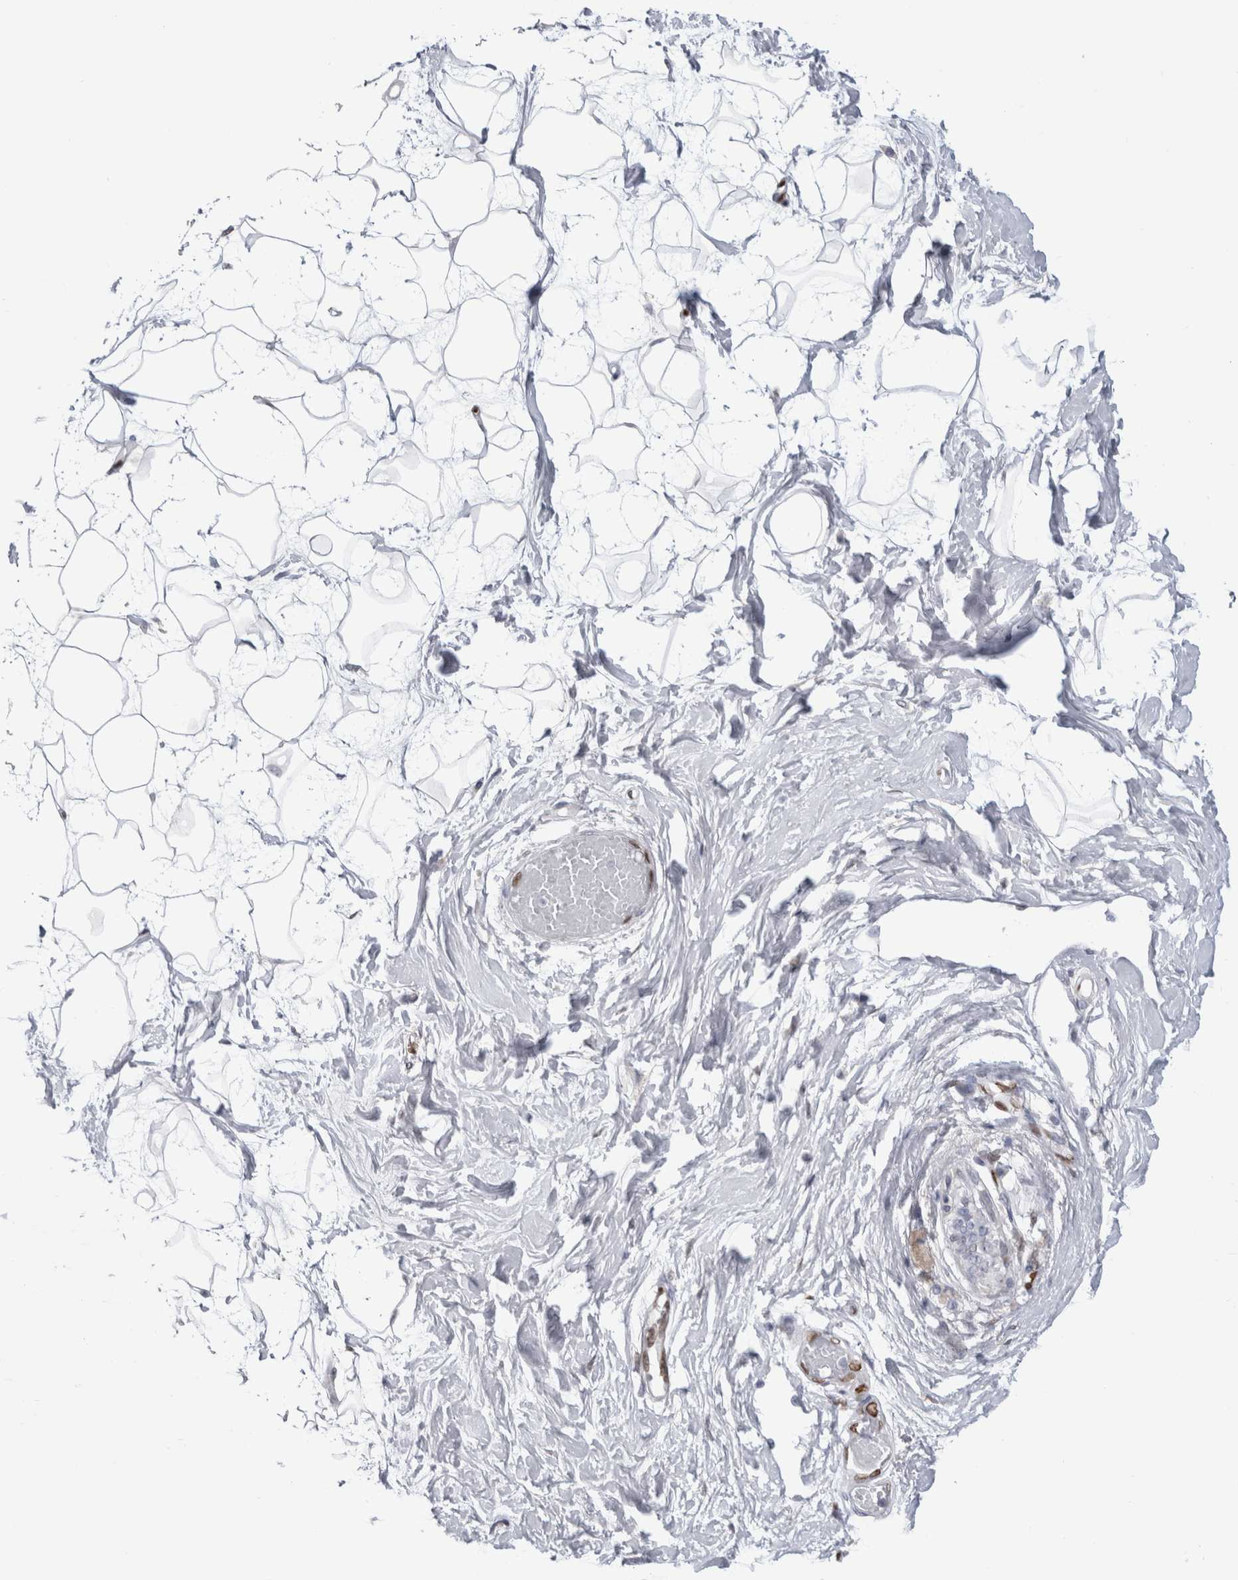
{"staining": {"intensity": "negative", "quantity": "none", "location": "none"}, "tissue": "breast", "cell_type": "Adipocytes", "image_type": "normal", "snomed": [{"axis": "morphology", "description": "Normal tissue, NOS"}, {"axis": "topography", "description": "Breast"}], "caption": "Human breast stained for a protein using IHC shows no expression in adipocytes.", "gene": "IL33", "patient": {"sex": "female", "age": 45}}